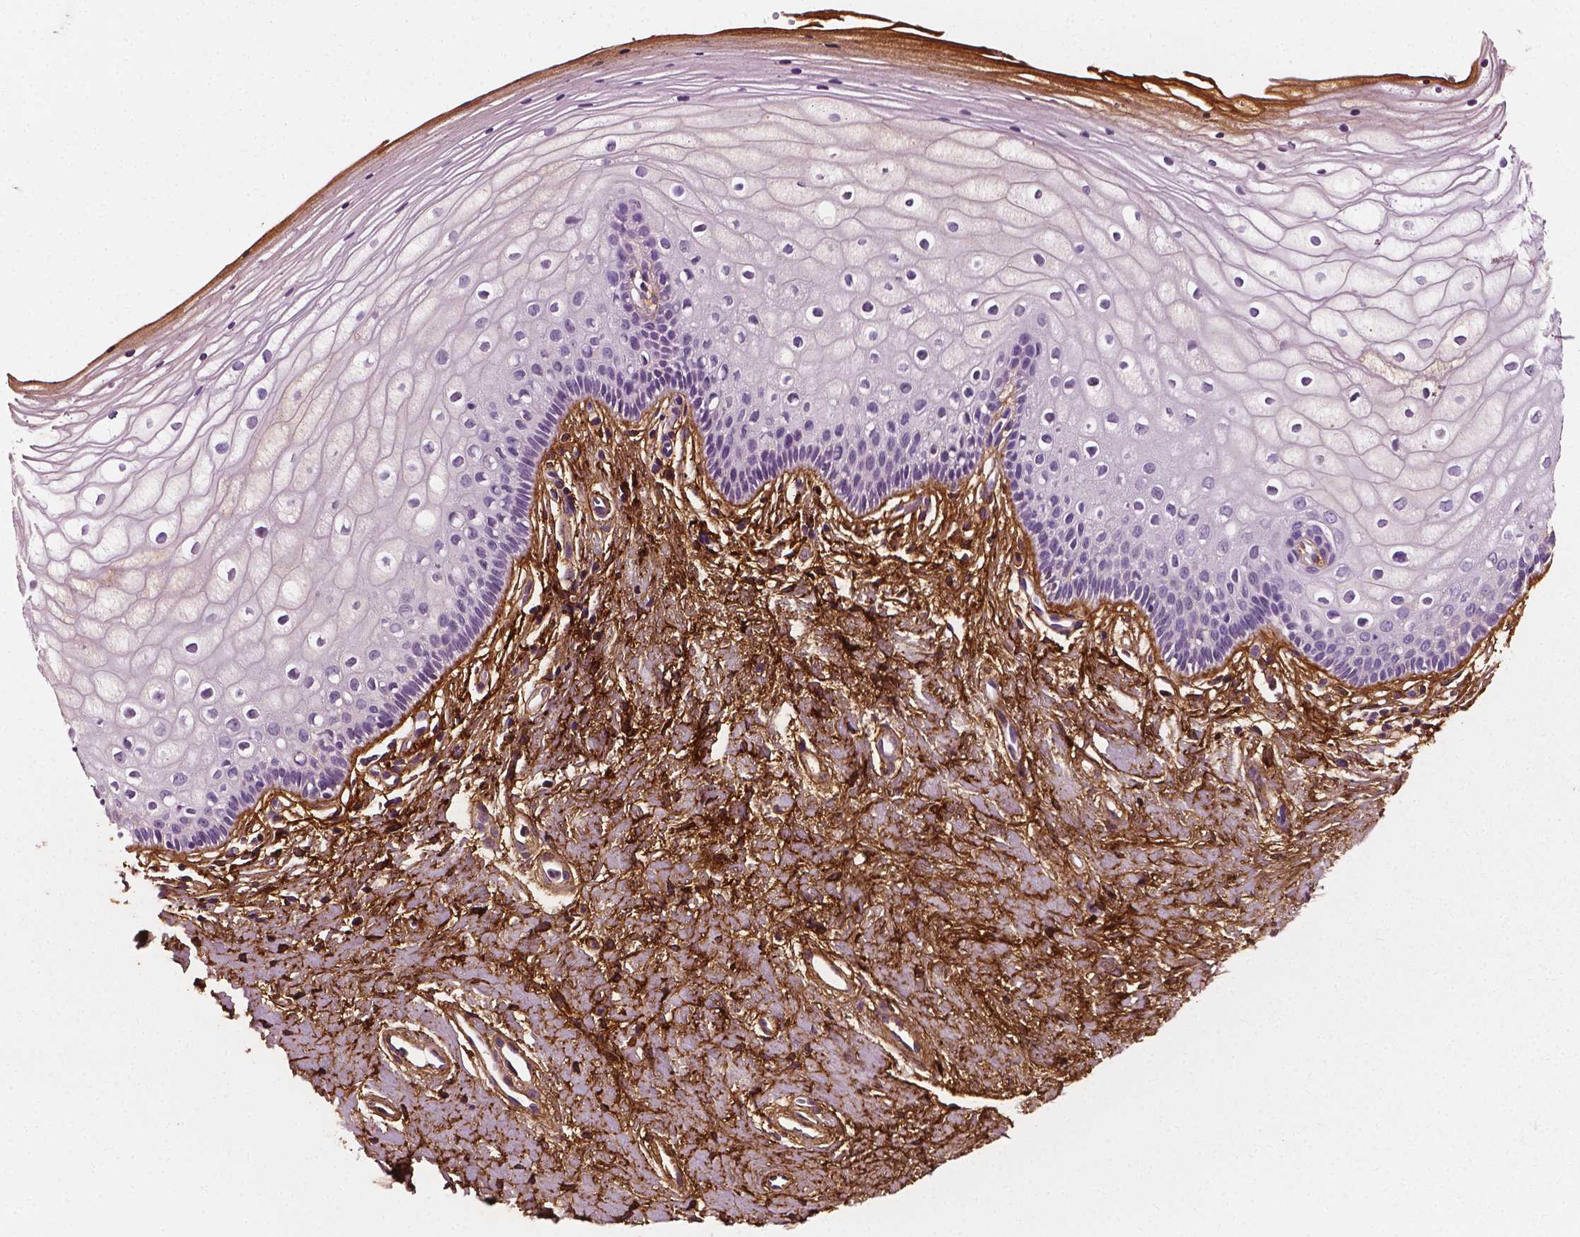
{"staining": {"intensity": "negative", "quantity": "none", "location": "none"}, "tissue": "vagina", "cell_type": "Squamous epithelial cells", "image_type": "normal", "snomed": [{"axis": "morphology", "description": "Normal tissue, NOS"}, {"axis": "topography", "description": "Vagina"}], "caption": "The immunohistochemistry (IHC) photomicrograph has no significant positivity in squamous epithelial cells of vagina.", "gene": "FBLN1", "patient": {"sex": "female", "age": 39}}